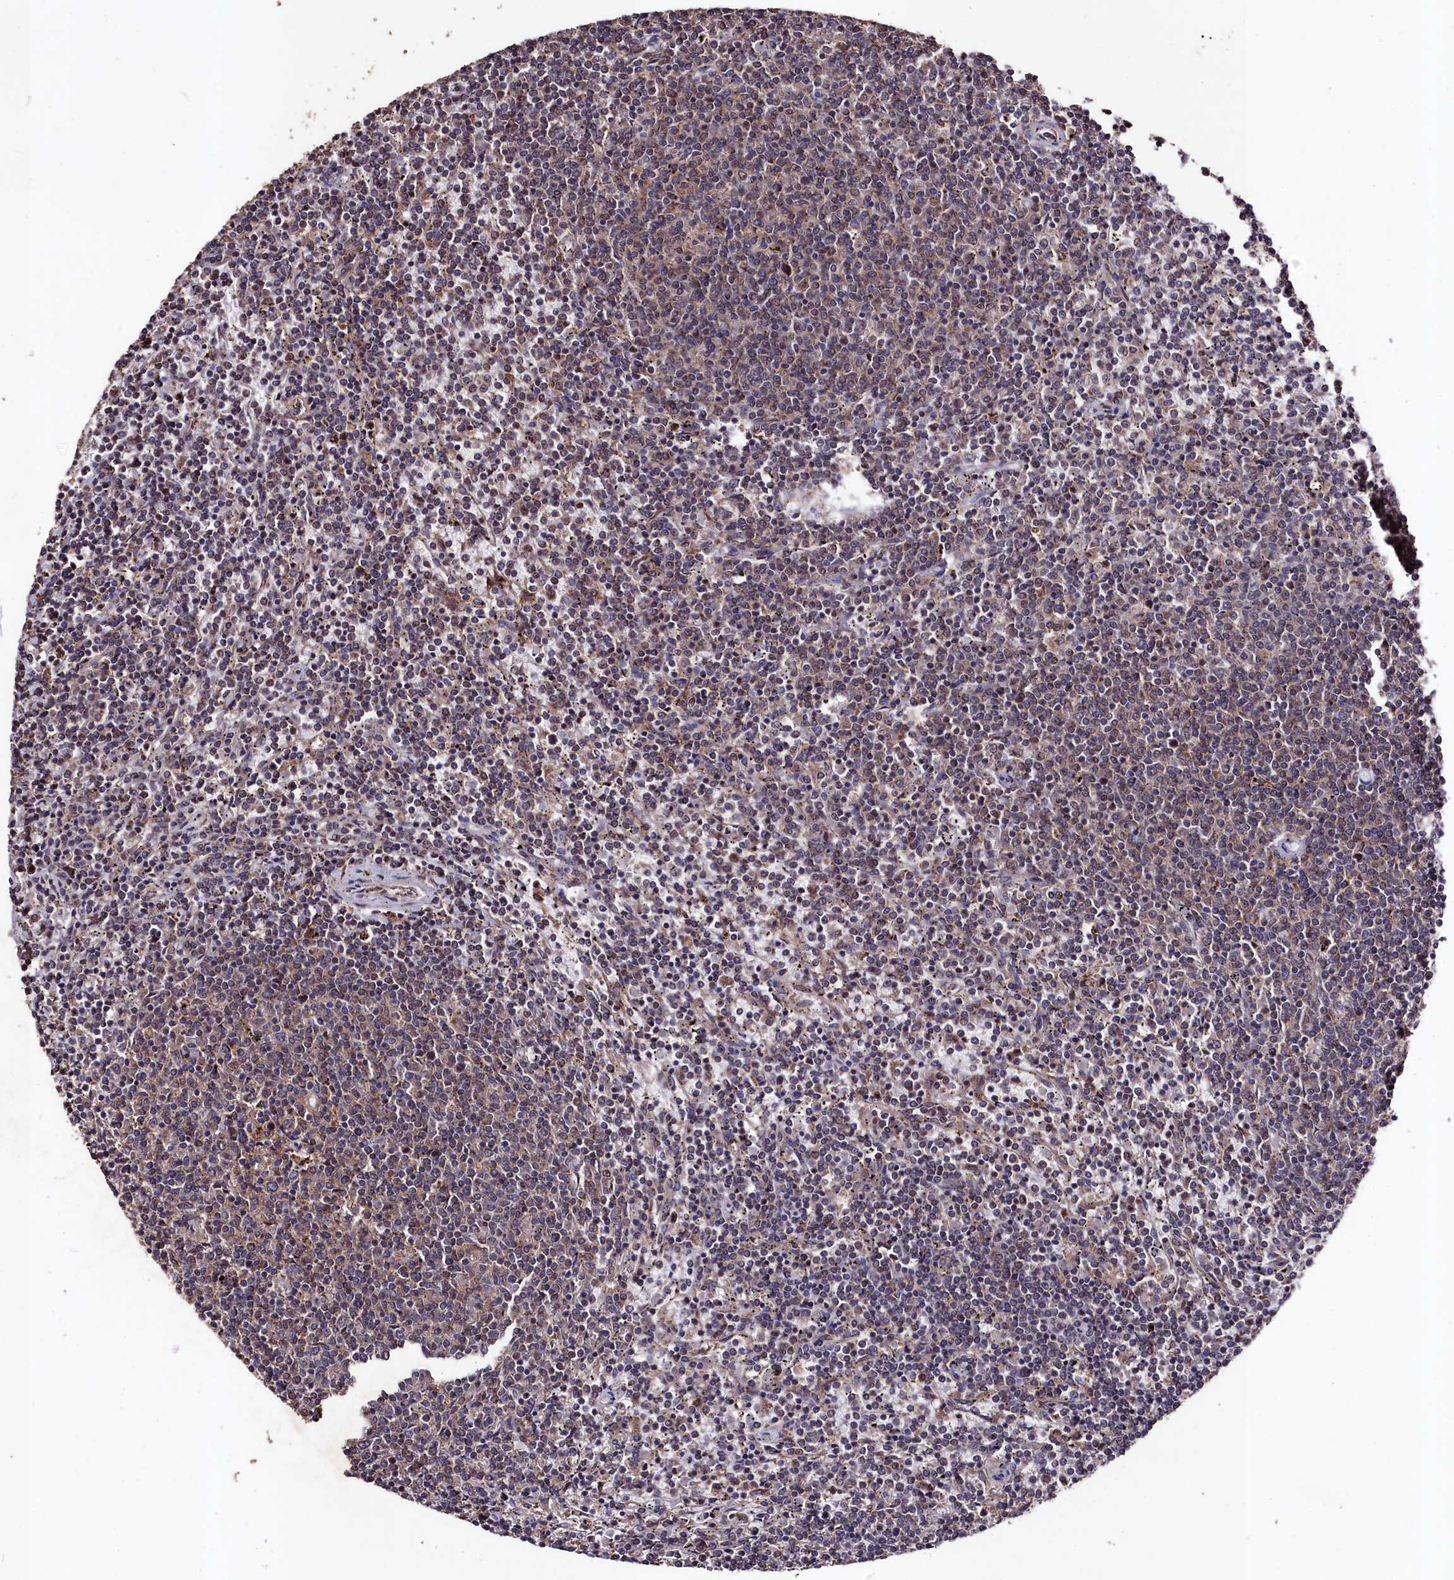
{"staining": {"intensity": "weak", "quantity": "<25%", "location": "cytoplasmic/membranous,nuclear"}, "tissue": "lymphoma", "cell_type": "Tumor cells", "image_type": "cancer", "snomed": [{"axis": "morphology", "description": "Malignant lymphoma, non-Hodgkin's type, Low grade"}, {"axis": "topography", "description": "Spleen"}], "caption": "IHC histopathology image of human malignant lymphoma, non-Hodgkin's type (low-grade) stained for a protein (brown), which shows no staining in tumor cells. (DAB immunohistochemistry with hematoxylin counter stain).", "gene": "MYO1H", "patient": {"sex": "female", "age": 50}}